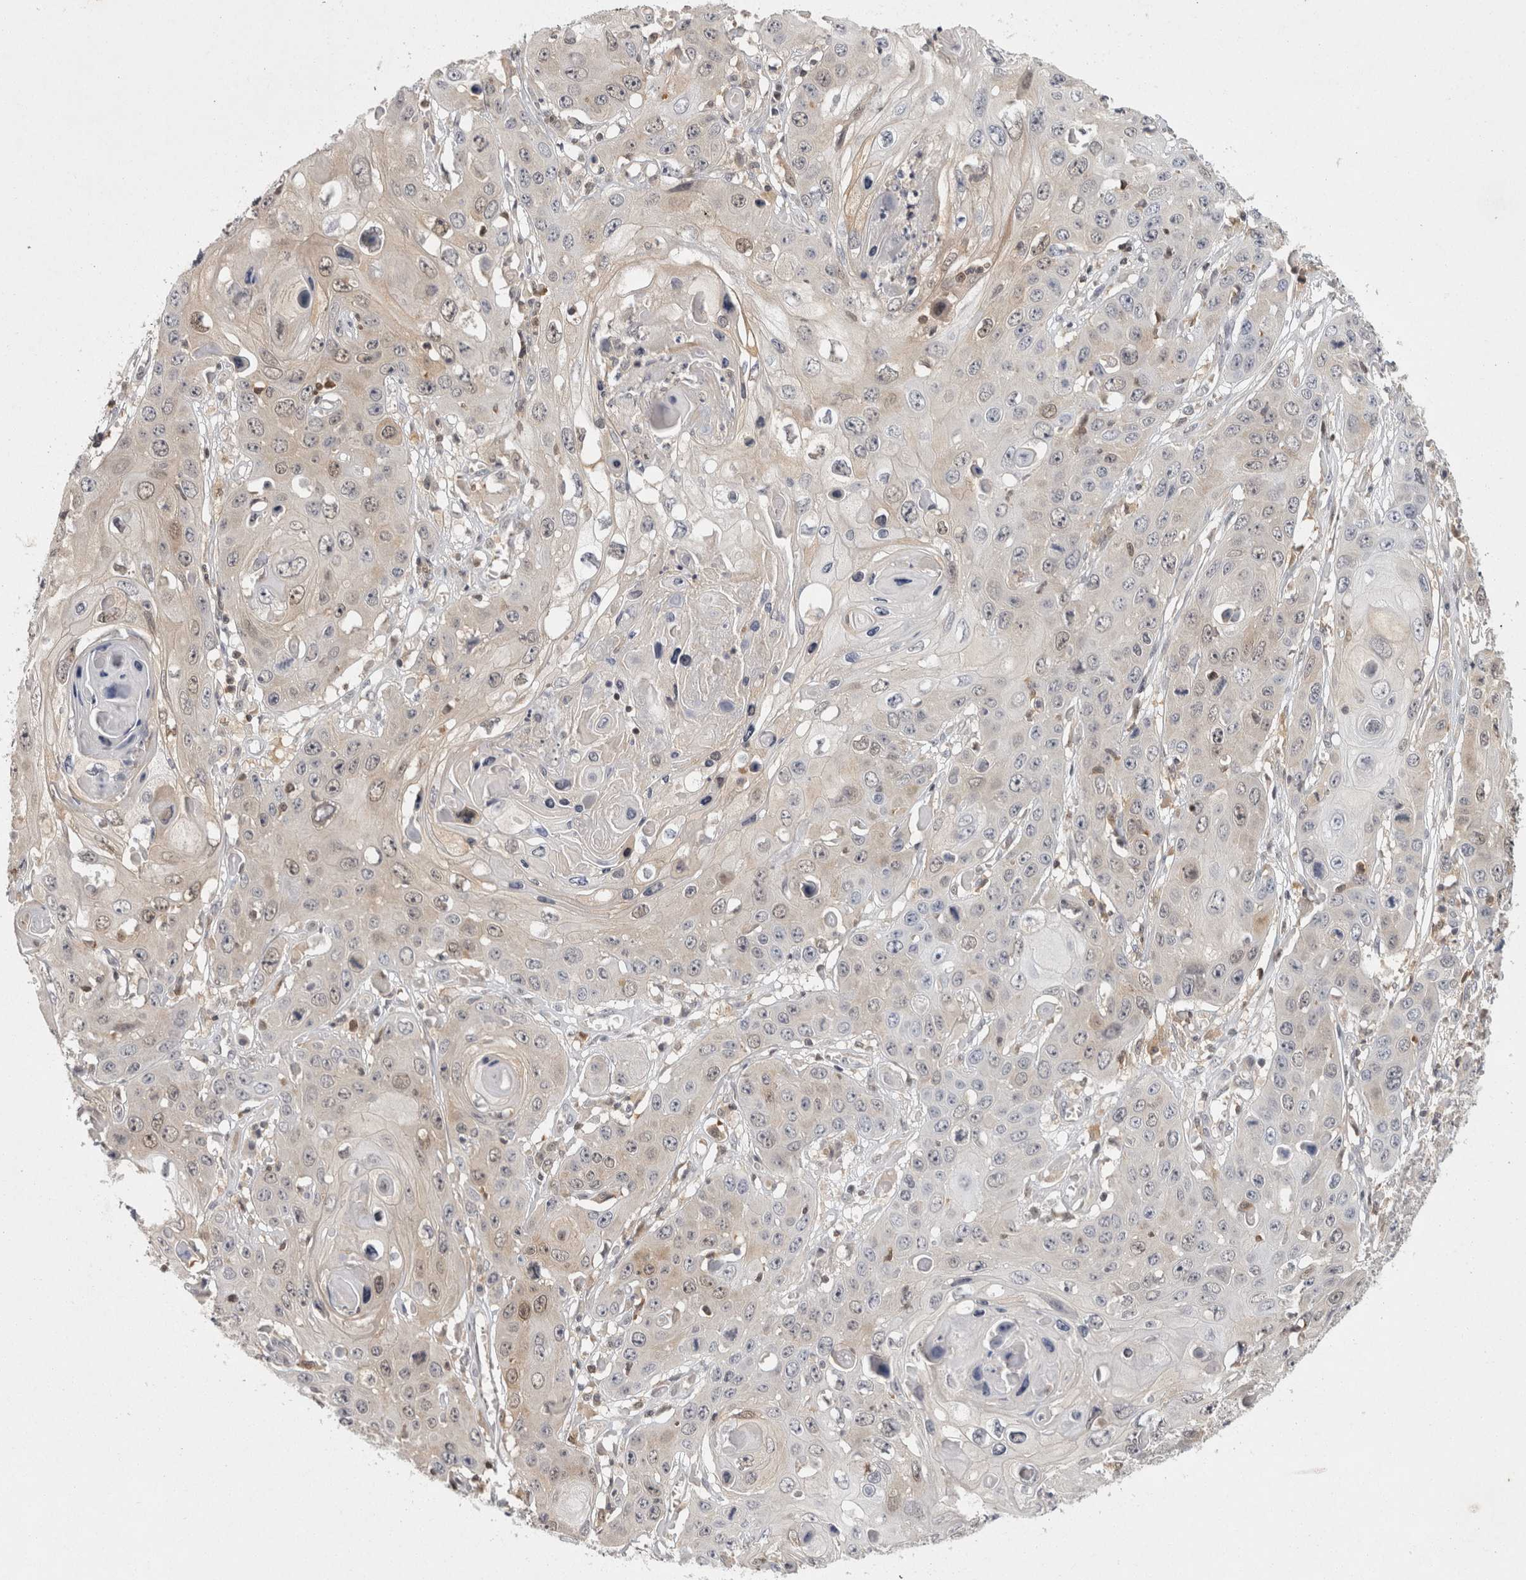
{"staining": {"intensity": "weak", "quantity": "<25%", "location": "cytoplasmic/membranous,nuclear"}, "tissue": "skin cancer", "cell_type": "Tumor cells", "image_type": "cancer", "snomed": [{"axis": "morphology", "description": "Squamous cell carcinoma, NOS"}, {"axis": "topography", "description": "Skin"}], "caption": "Immunohistochemistry (IHC) photomicrograph of human skin cancer (squamous cell carcinoma) stained for a protein (brown), which demonstrates no staining in tumor cells.", "gene": "ACAT2", "patient": {"sex": "male", "age": 55}}